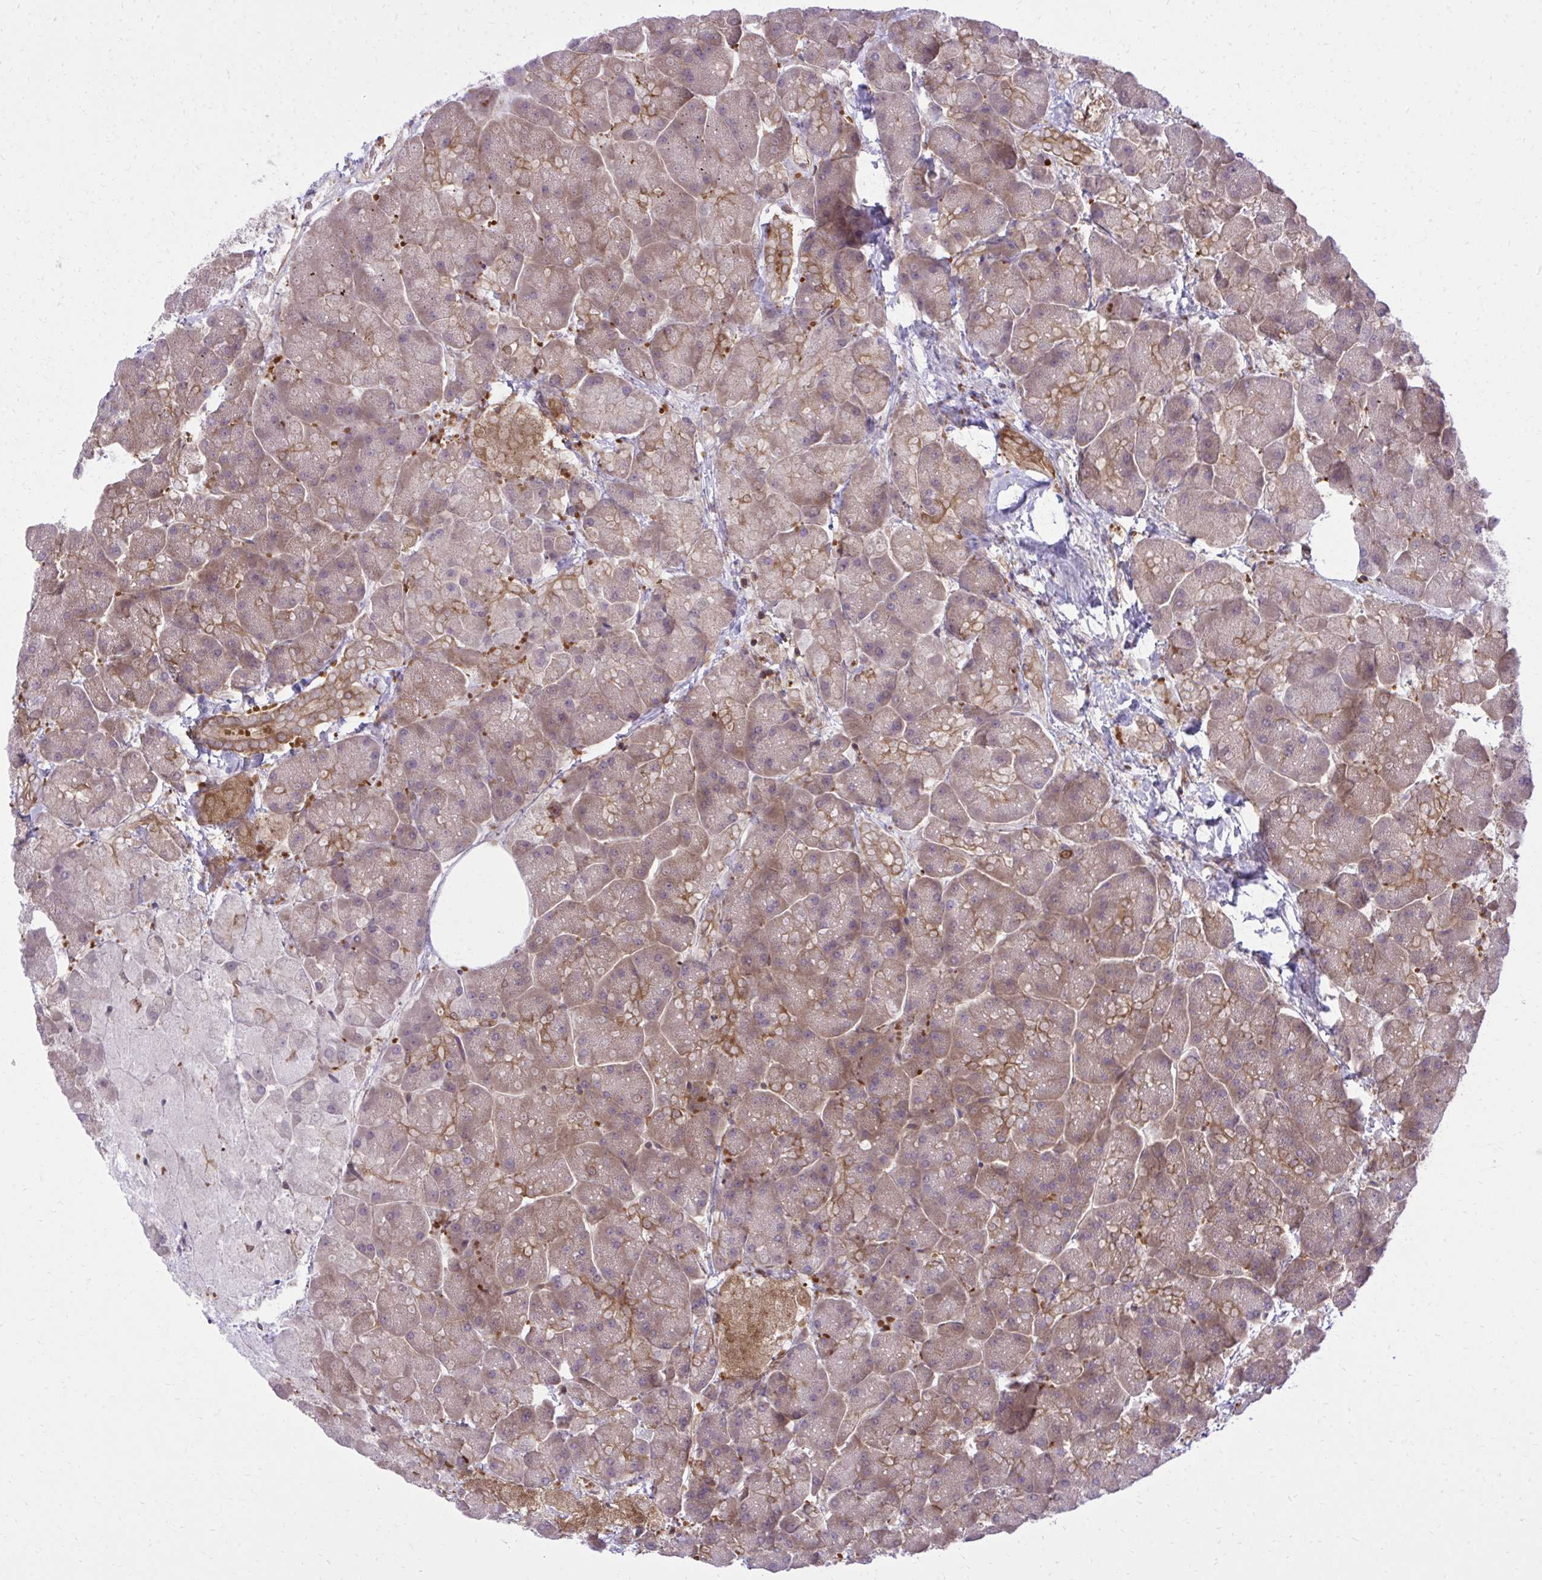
{"staining": {"intensity": "moderate", "quantity": ">75%", "location": "cytoplasmic/membranous"}, "tissue": "pancreas", "cell_type": "Exocrine glandular cells", "image_type": "normal", "snomed": [{"axis": "morphology", "description": "Normal tissue, NOS"}, {"axis": "topography", "description": "Pancreas"}, {"axis": "topography", "description": "Peripheral nerve tissue"}], "caption": "Normal pancreas reveals moderate cytoplasmic/membranous expression in approximately >75% of exocrine glandular cells.", "gene": "PPP5C", "patient": {"sex": "male", "age": 54}}